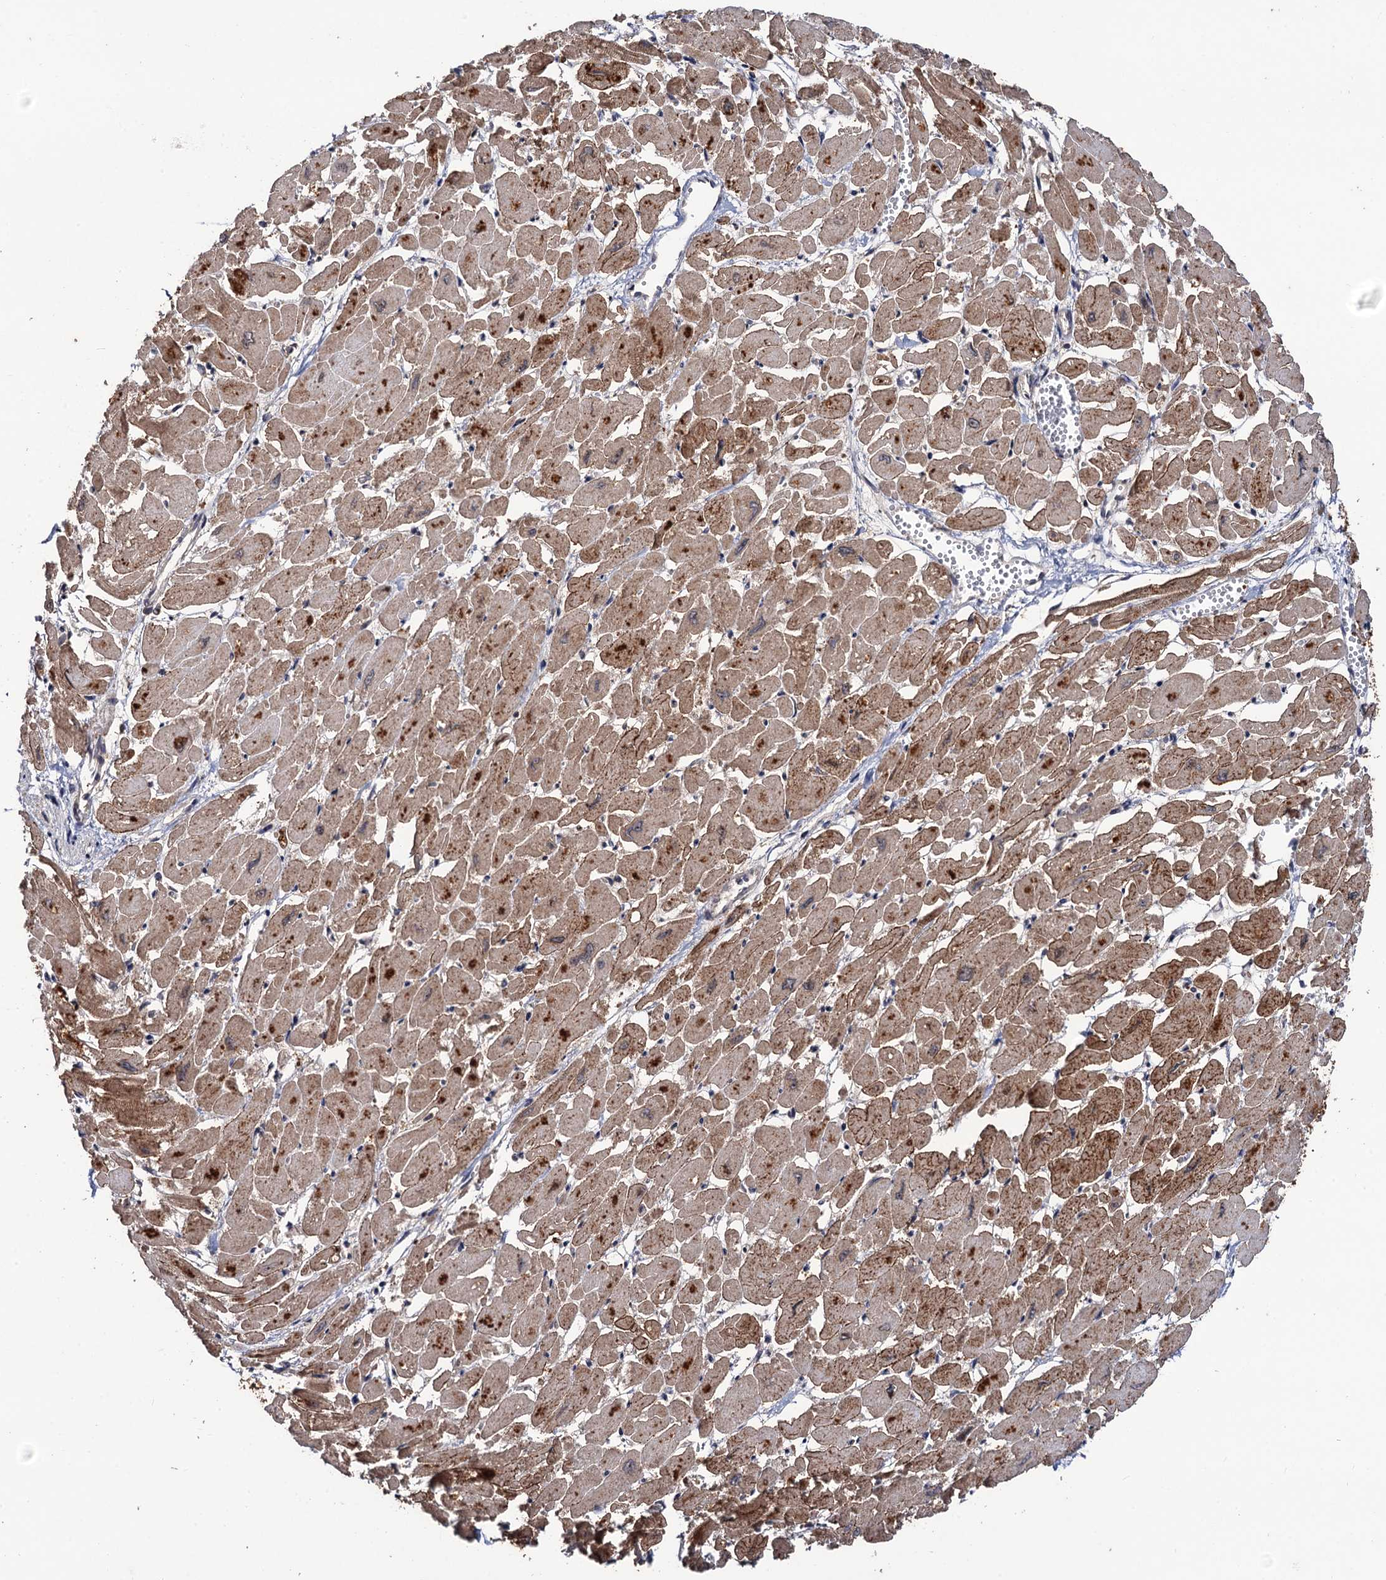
{"staining": {"intensity": "moderate", "quantity": ">75%", "location": "cytoplasmic/membranous"}, "tissue": "heart muscle", "cell_type": "Cardiomyocytes", "image_type": "normal", "snomed": [{"axis": "morphology", "description": "Normal tissue, NOS"}, {"axis": "topography", "description": "Heart"}], "caption": "Protein analysis of normal heart muscle exhibits moderate cytoplasmic/membranous expression in approximately >75% of cardiomyocytes.", "gene": "LRRC63", "patient": {"sex": "male", "age": 54}}